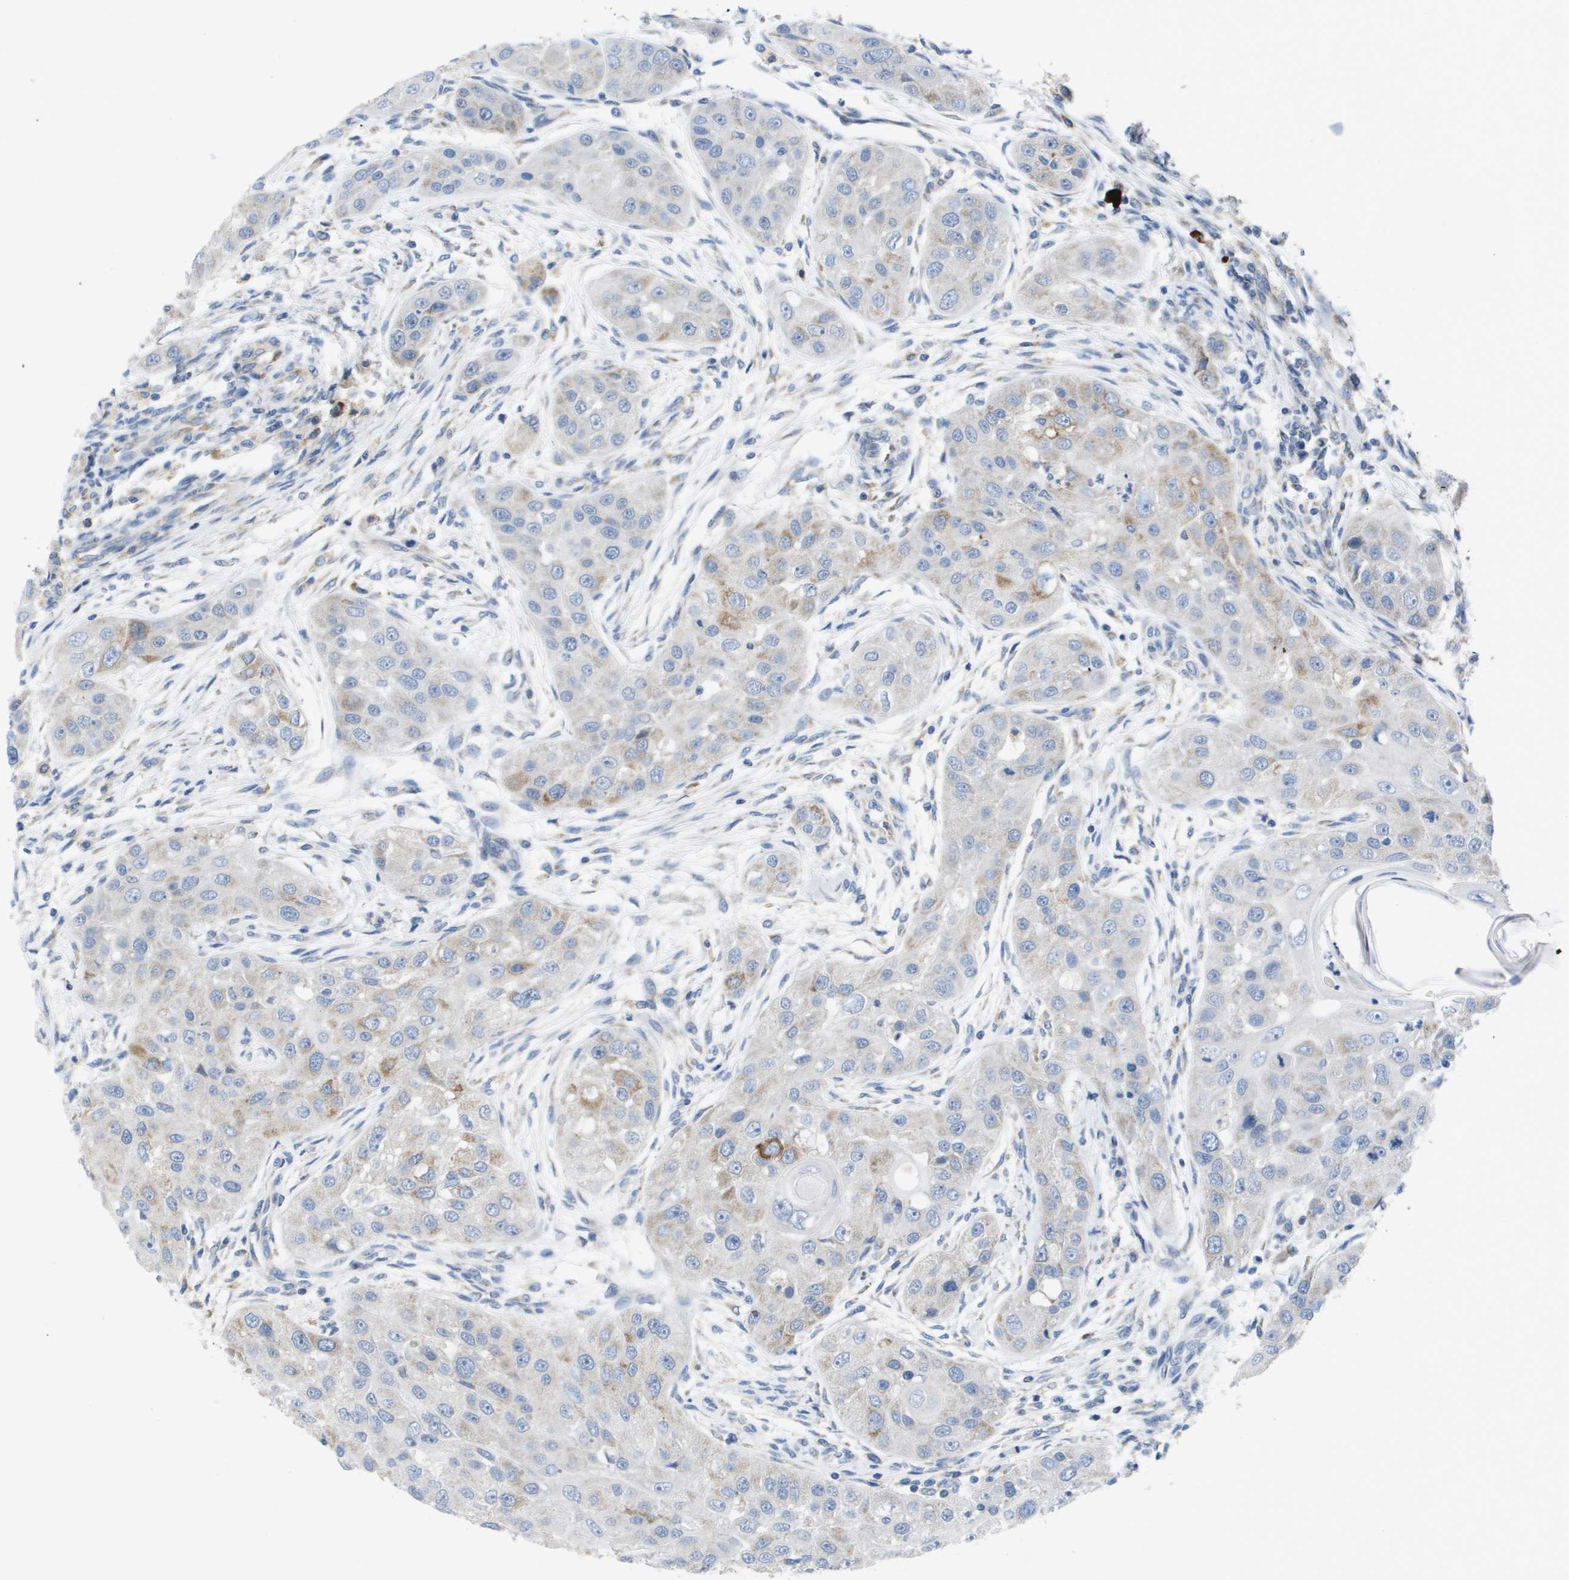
{"staining": {"intensity": "weak", "quantity": "<25%", "location": "cytoplasmic/membranous"}, "tissue": "head and neck cancer", "cell_type": "Tumor cells", "image_type": "cancer", "snomed": [{"axis": "morphology", "description": "Normal tissue, NOS"}, {"axis": "morphology", "description": "Squamous cell carcinoma, NOS"}, {"axis": "topography", "description": "Skeletal muscle"}, {"axis": "topography", "description": "Head-Neck"}], "caption": "IHC histopathology image of neoplastic tissue: head and neck cancer stained with DAB shows no significant protein expression in tumor cells.", "gene": "CD3G", "patient": {"sex": "male", "age": 51}}